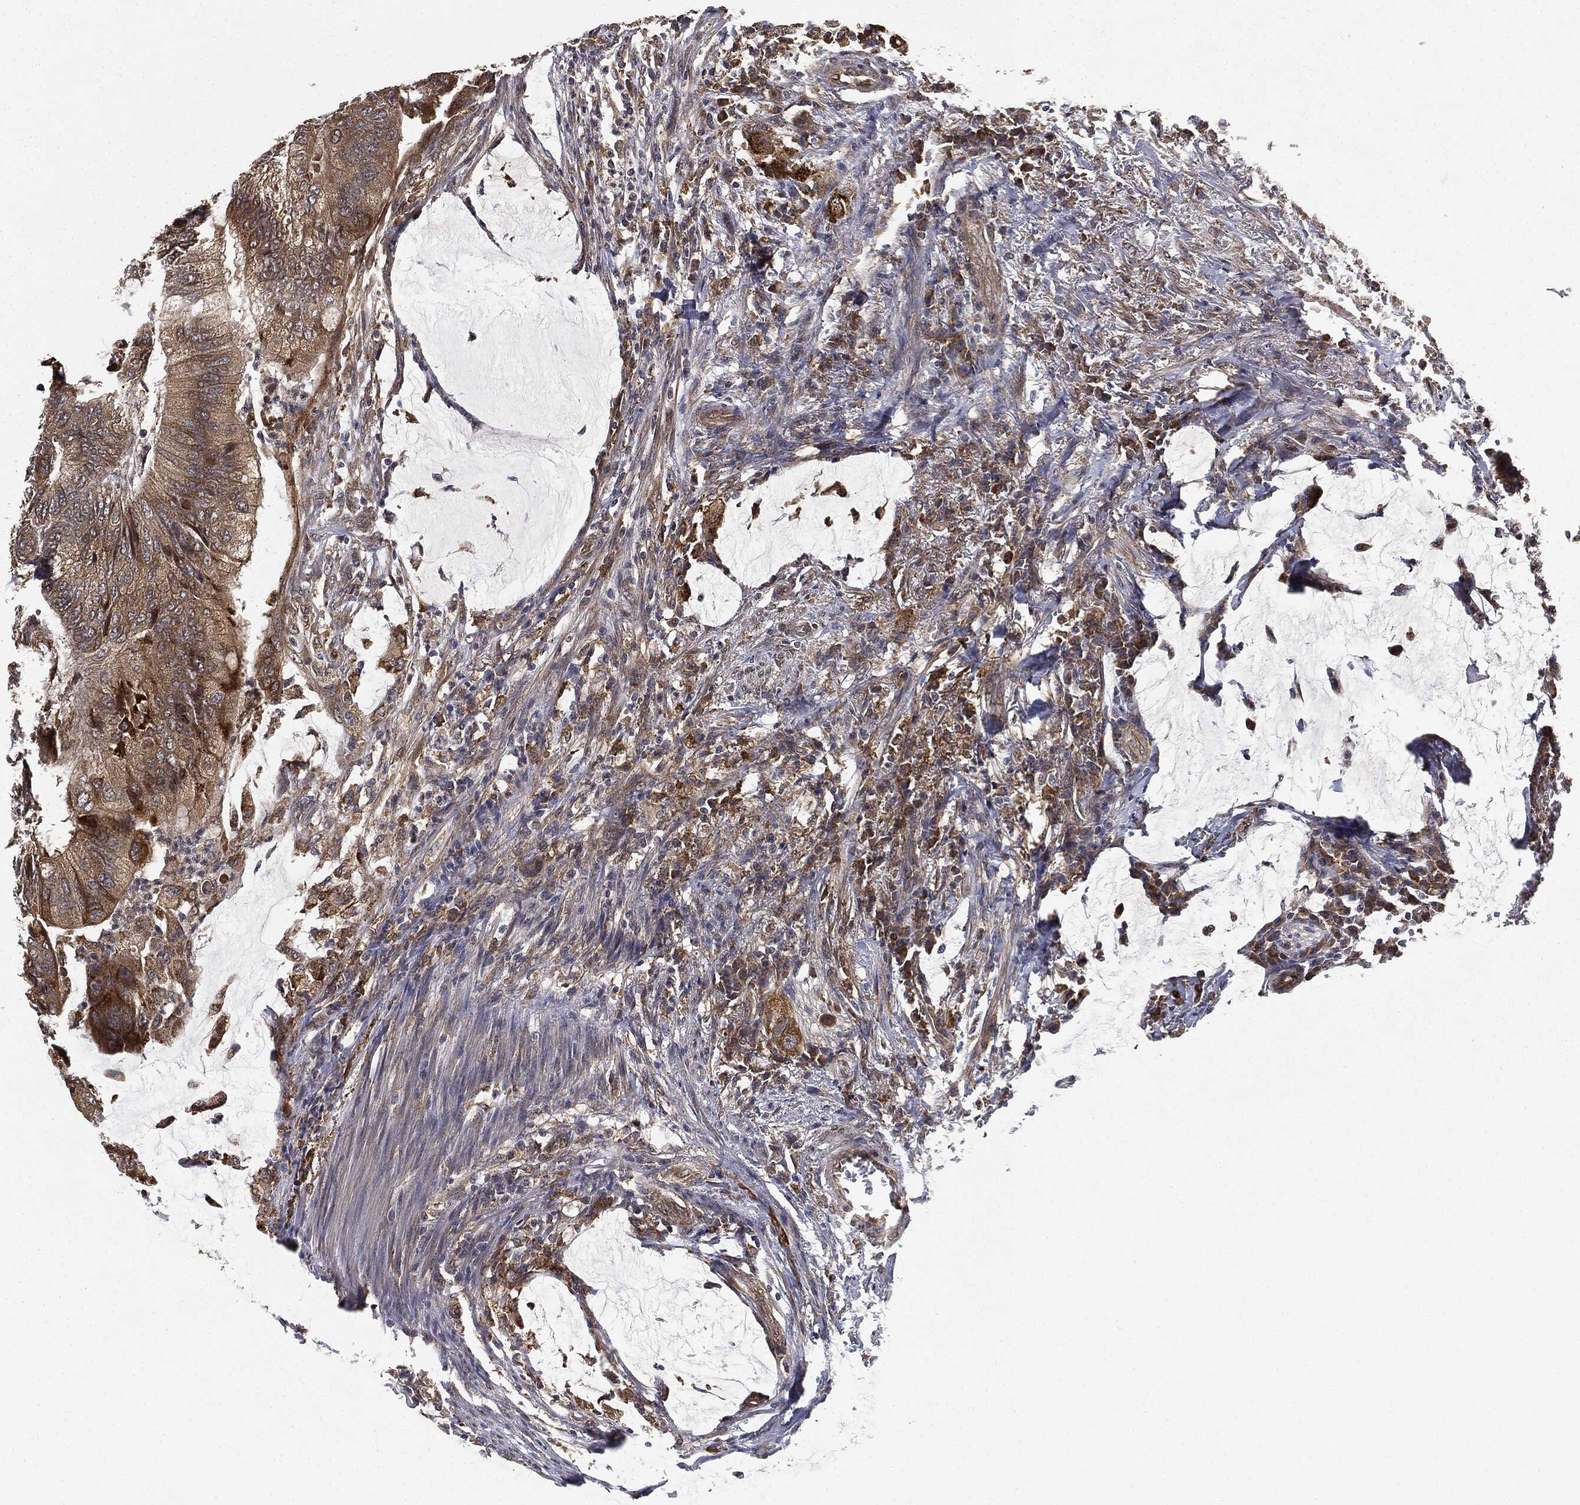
{"staining": {"intensity": "weak", "quantity": ">75%", "location": "cytoplasmic/membranous"}, "tissue": "colorectal cancer", "cell_type": "Tumor cells", "image_type": "cancer", "snomed": [{"axis": "morphology", "description": "Normal tissue, NOS"}, {"axis": "morphology", "description": "Adenocarcinoma, NOS"}, {"axis": "topography", "description": "Rectum"}, {"axis": "topography", "description": "Peripheral nerve tissue"}], "caption": "This micrograph exhibits IHC staining of human colorectal cancer (adenocarcinoma), with low weak cytoplasmic/membranous positivity in approximately >75% of tumor cells.", "gene": "MIER2", "patient": {"sex": "male", "age": 92}}